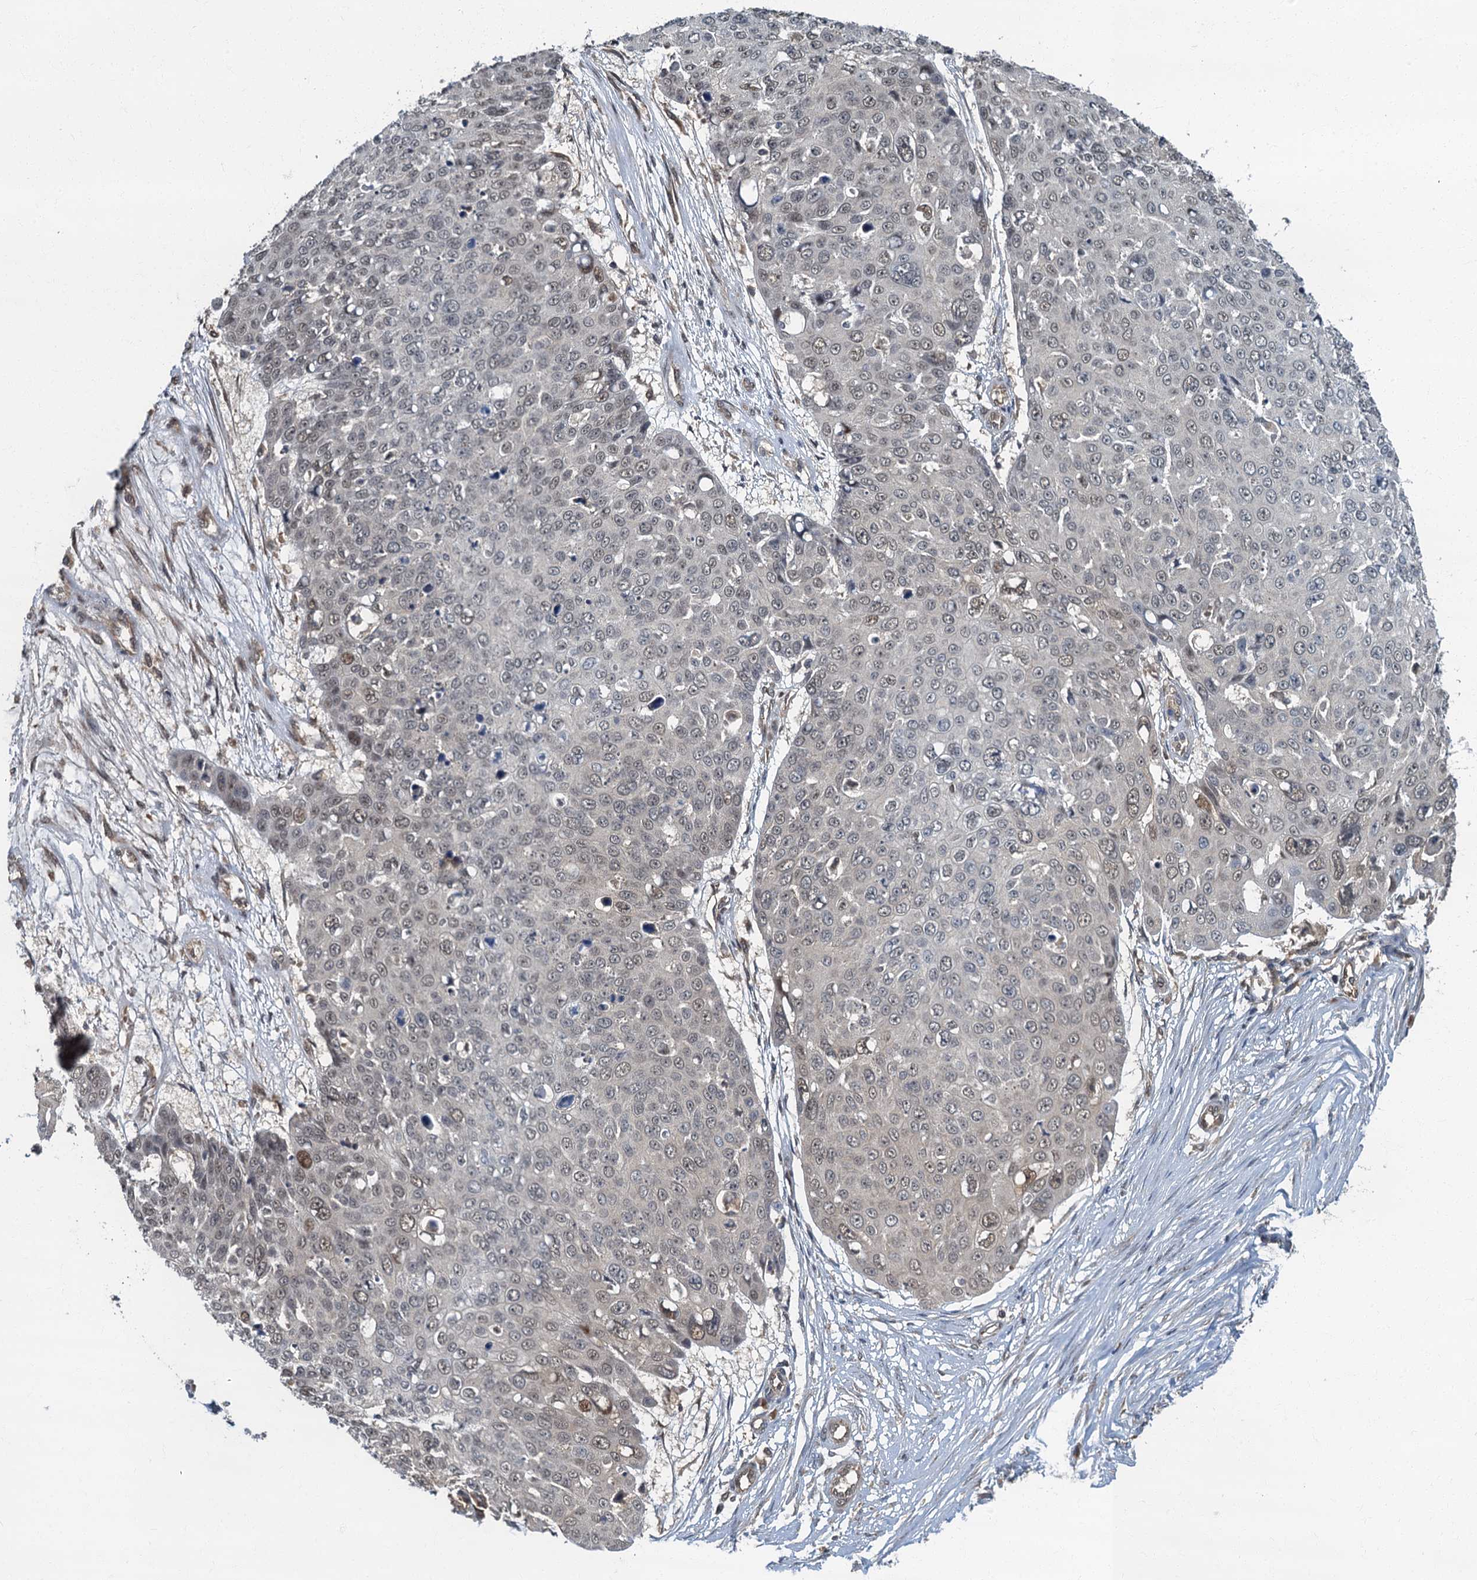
{"staining": {"intensity": "weak", "quantity": "<25%", "location": "nuclear"}, "tissue": "skin cancer", "cell_type": "Tumor cells", "image_type": "cancer", "snomed": [{"axis": "morphology", "description": "Squamous cell carcinoma, NOS"}, {"axis": "topography", "description": "Skin"}], "caption": "Immunohistochemistry (IHC) photomicrograph of neoplastic tissue: skin squamous cell carcinoma stained with DAB (3,3'-diaminobenzidine) exhibits no significant protein staining in tumor cells.", "gene": "TBCK", "patient": {"sex": "male", "age": 71}}